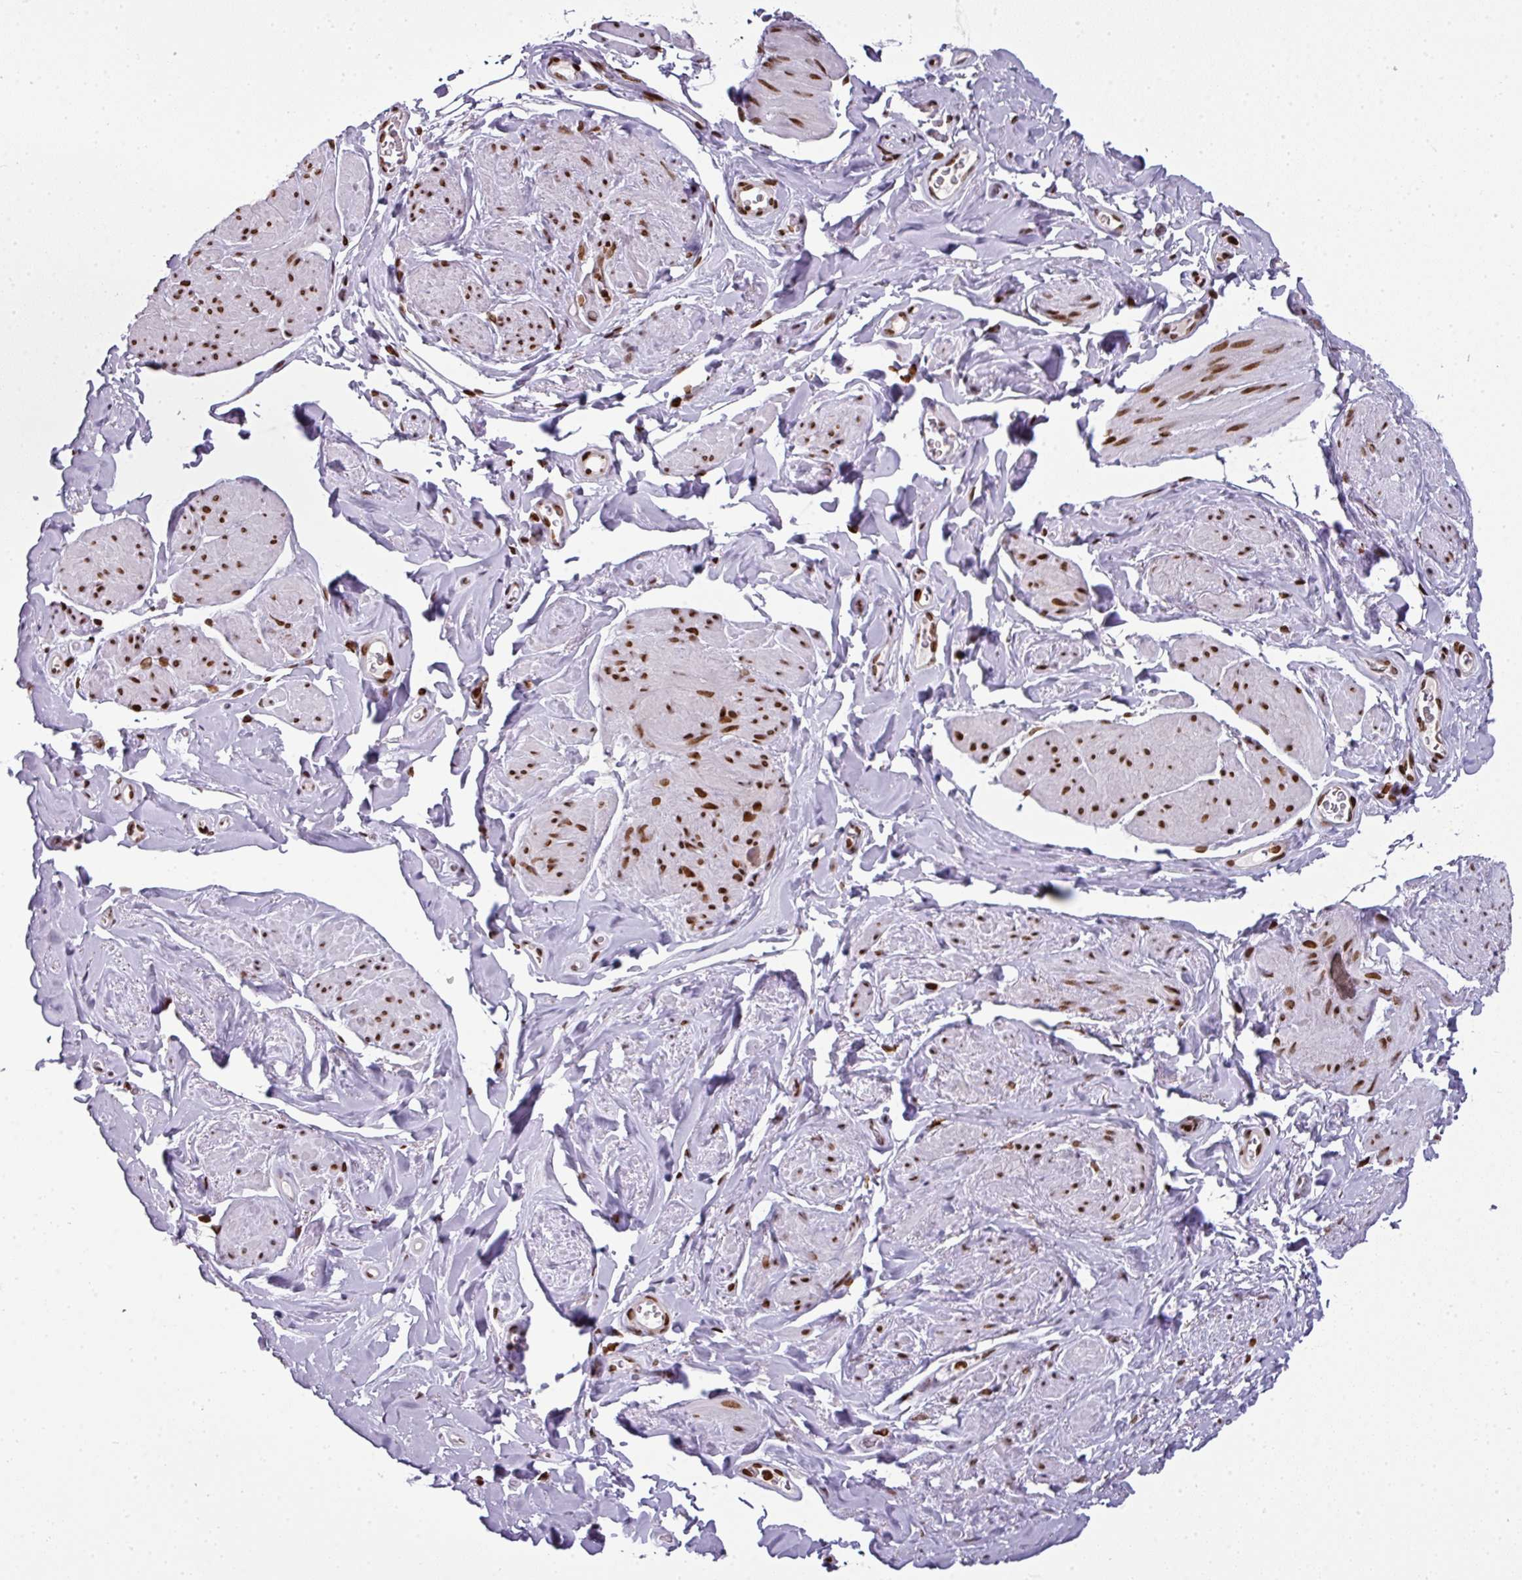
{"staining": {"intensity": "strong", "quantity": "25%-75%", "location": "nuclear"}, "tissue": "smooth muscle", "cell_type": "Smooth muscle cells", "image_type": "normal", "snomed": [{"axis": "morphology", "description": "Normal tissue, NOS"}, {"axis": "topography", "description": "Smooth muscle"}, {"axis": "topography", "description": "Peripheral nerve tissue"}], "caption": "Immunohistochemical staining of unremarkable human smooth muscle displays strong nuclear protein positivity in about 25%-75% of smooth muscle cells. Using DAB (3,3'-diaminobenzidine) (brown) and hematoxylin (blue) stains, captured at high magnification using brightfield microscopy.", "gene": "RASL11A", "patient": {"sex": "male", "age": 69}}